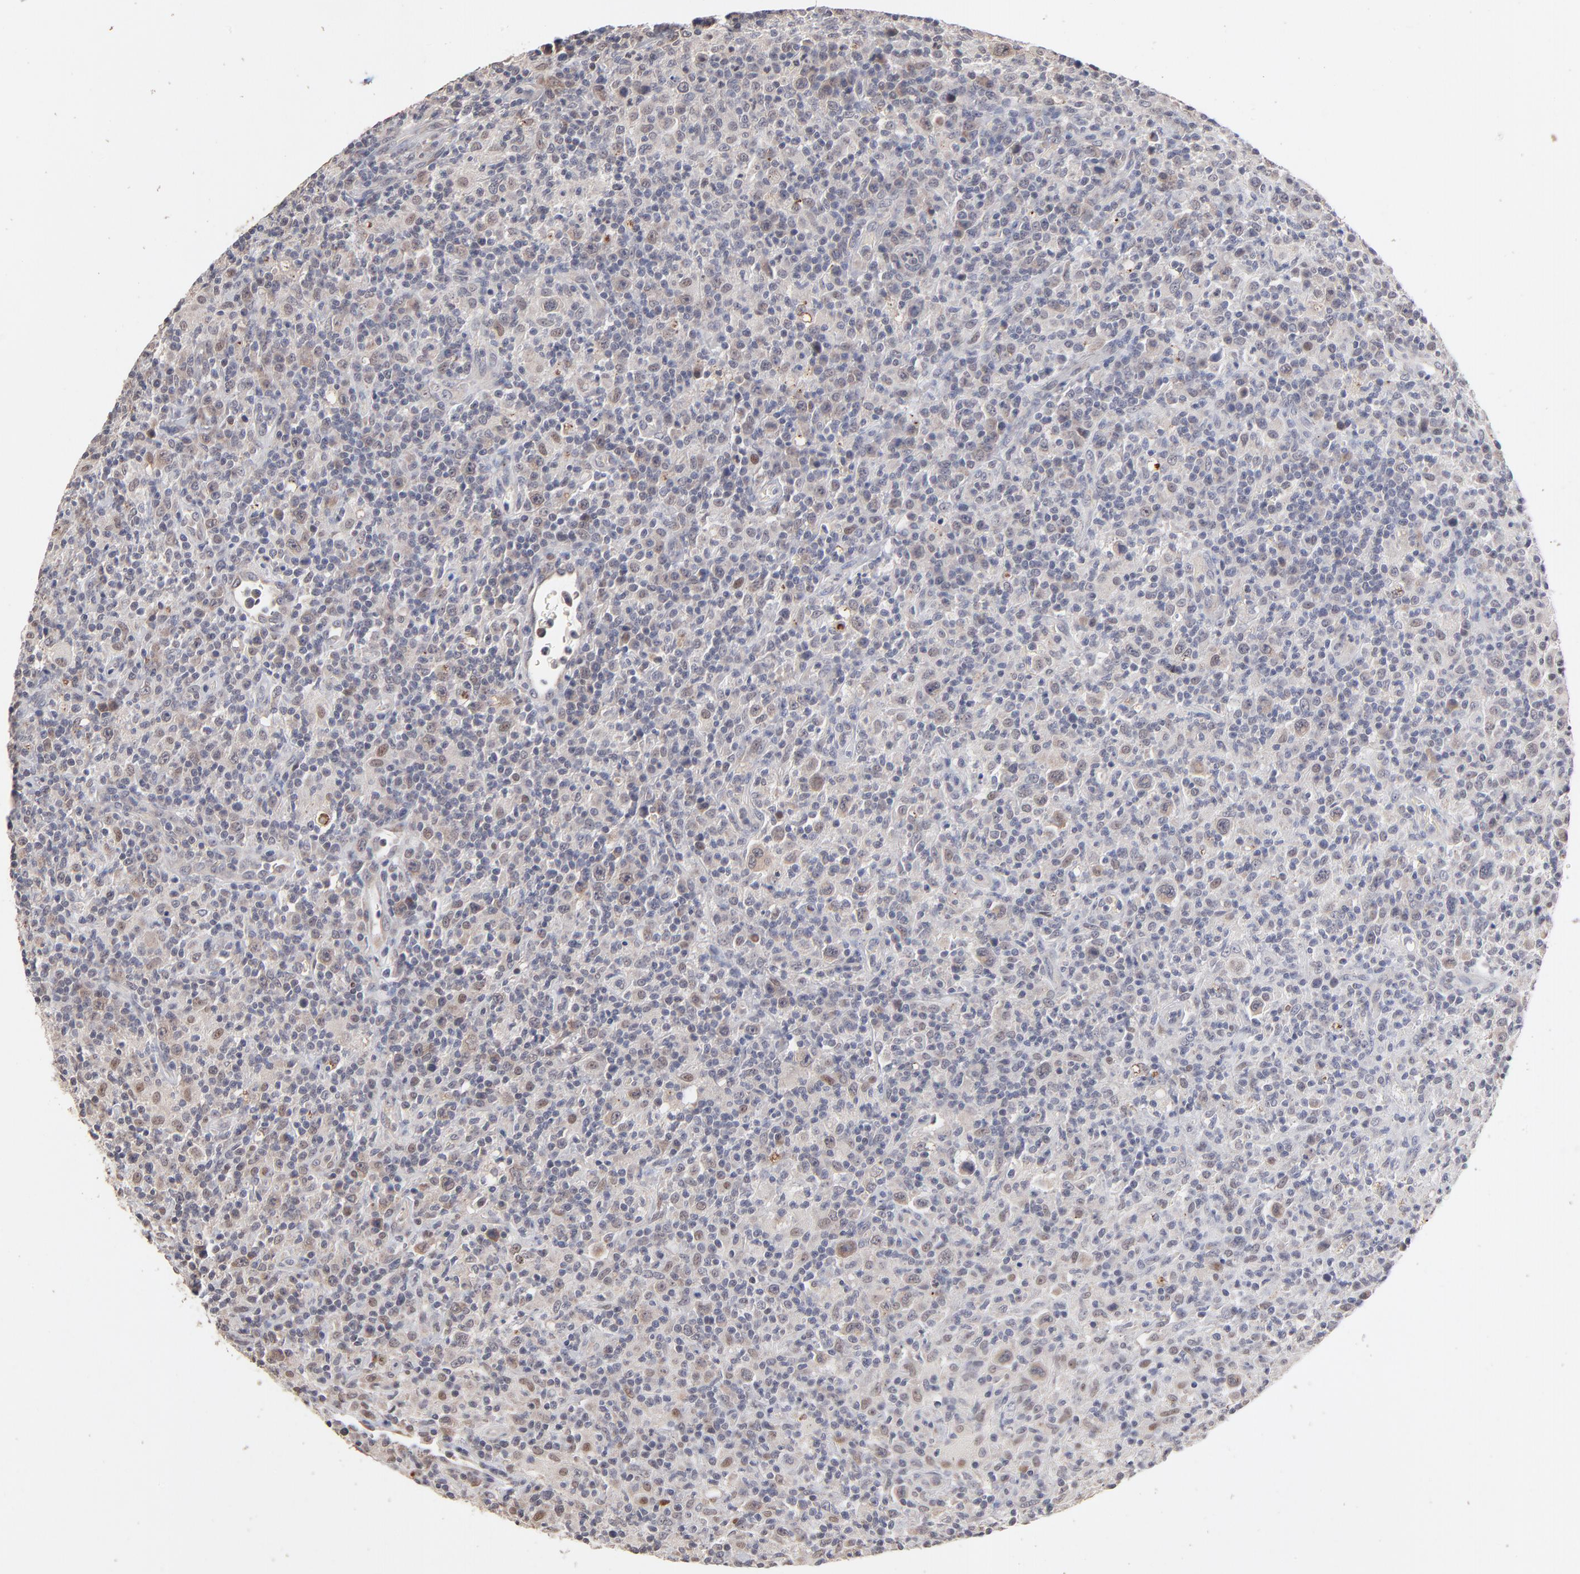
{"staining": {"intensity": "weak", "quantity": "25%-75%", "location": "cytoplasmic/membranous,nuclear"}, "tissue": "lymphoma", "cell_type": "Tumor cells", "image_type": "cancer", "snomed": [{"axis": "morphology", "description": "Hodgkin's disease, NOS"}, {"axis": "topography", "description": "Lymph node"}], "caption": "Protein staining reveals weak cytoplasmic/membranous and nuclear expression in about 25%-75% of tumor cells in lymphoma.", "gene": "MSL2", "patient": {"sex": "male", "age": 65}}